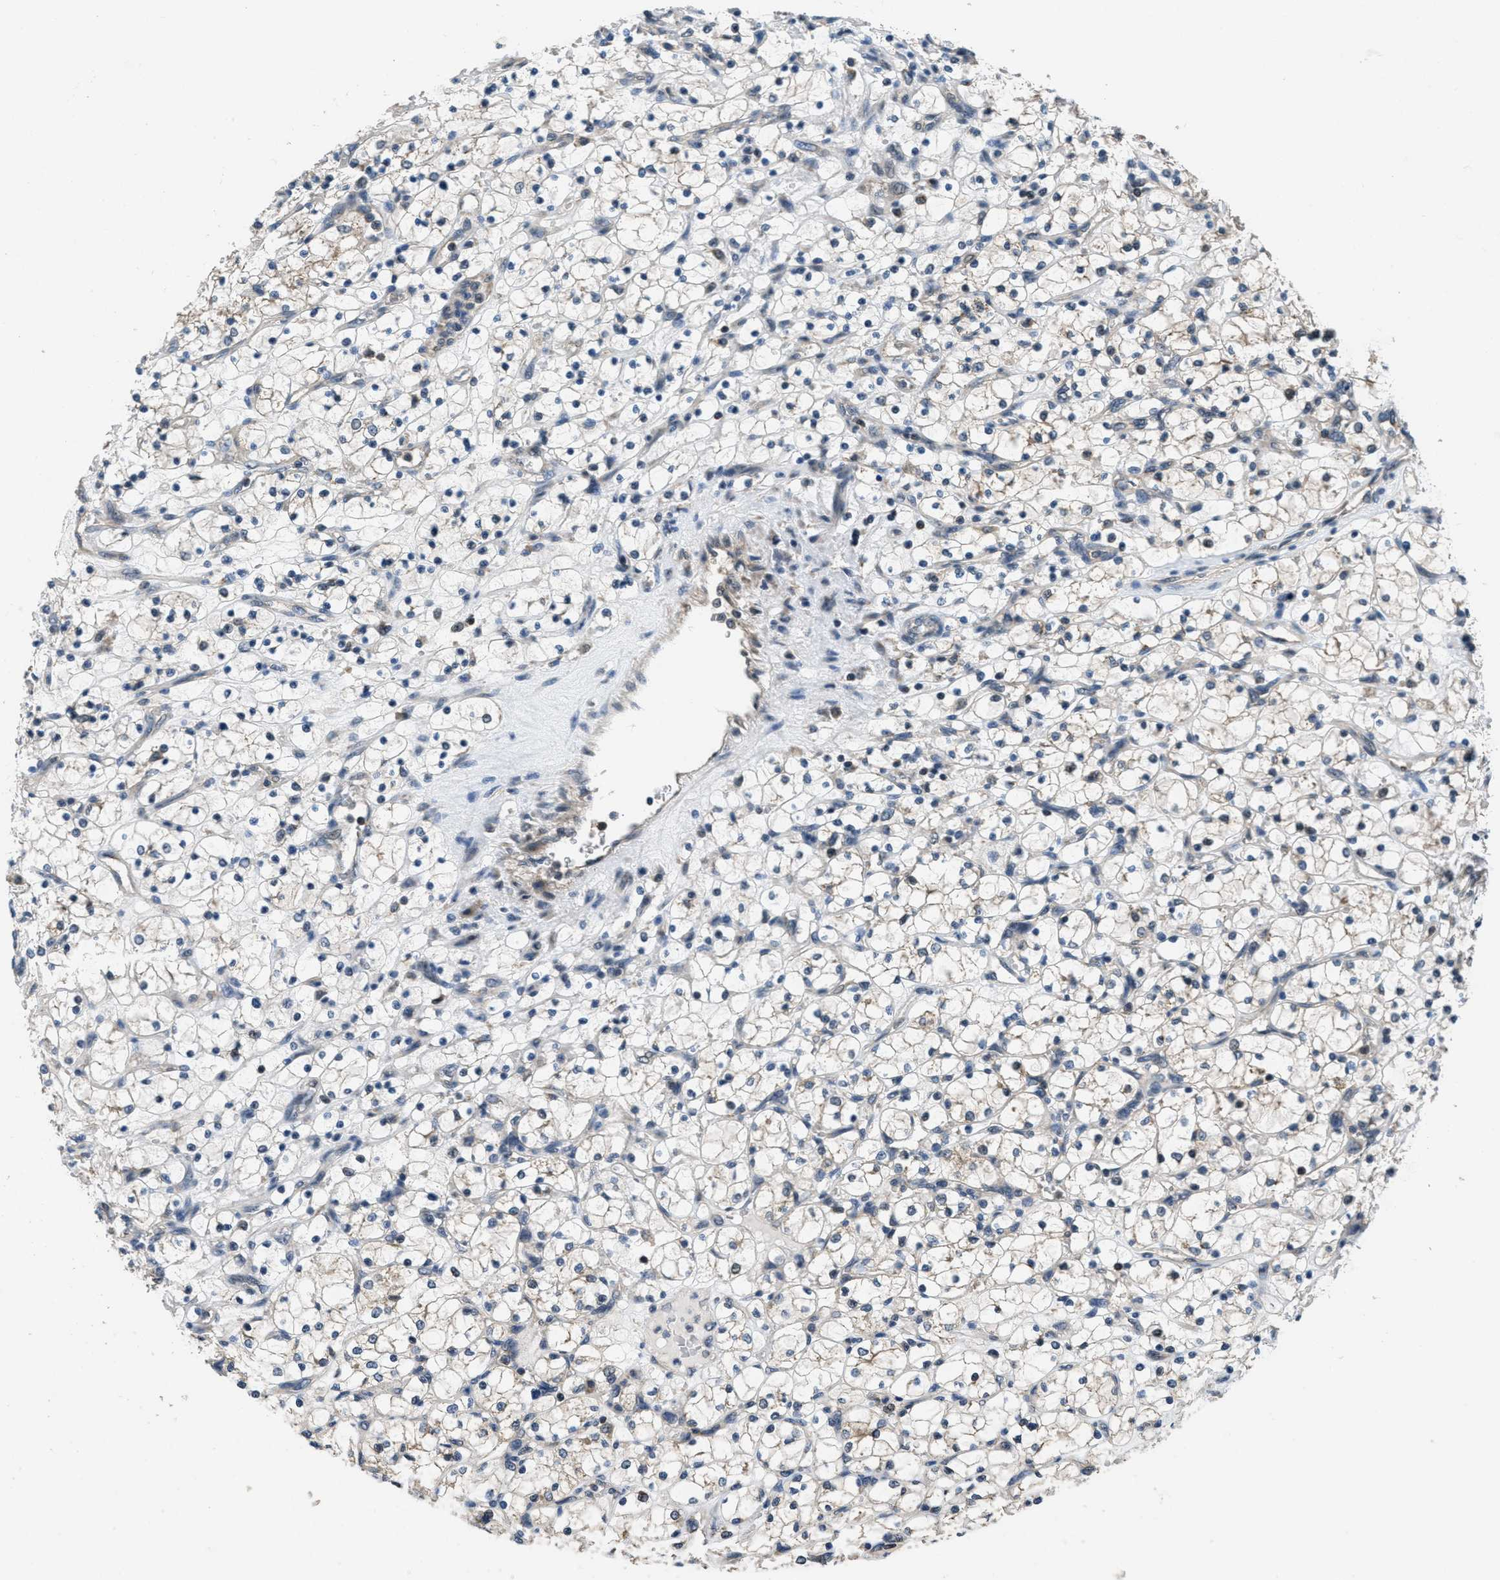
{"staining": {"intensity": "negative", "quantity": "none", "location": "none"}, "tissue": "renal cancer", "cell_type": "Tumor cells", "image_type": "cancer", "snomed": [{"axis": "morphology", "description": "Adenocarcinoma, NOS"}, {"axis": "topography", "description": "Kidney"}], "caption": "Photomicrograph shows no significant protein expression in tumor cells of adenocarcinoma (renal).", "gene": "NAT1", "patient": {"sex": "female", "age": 69}}